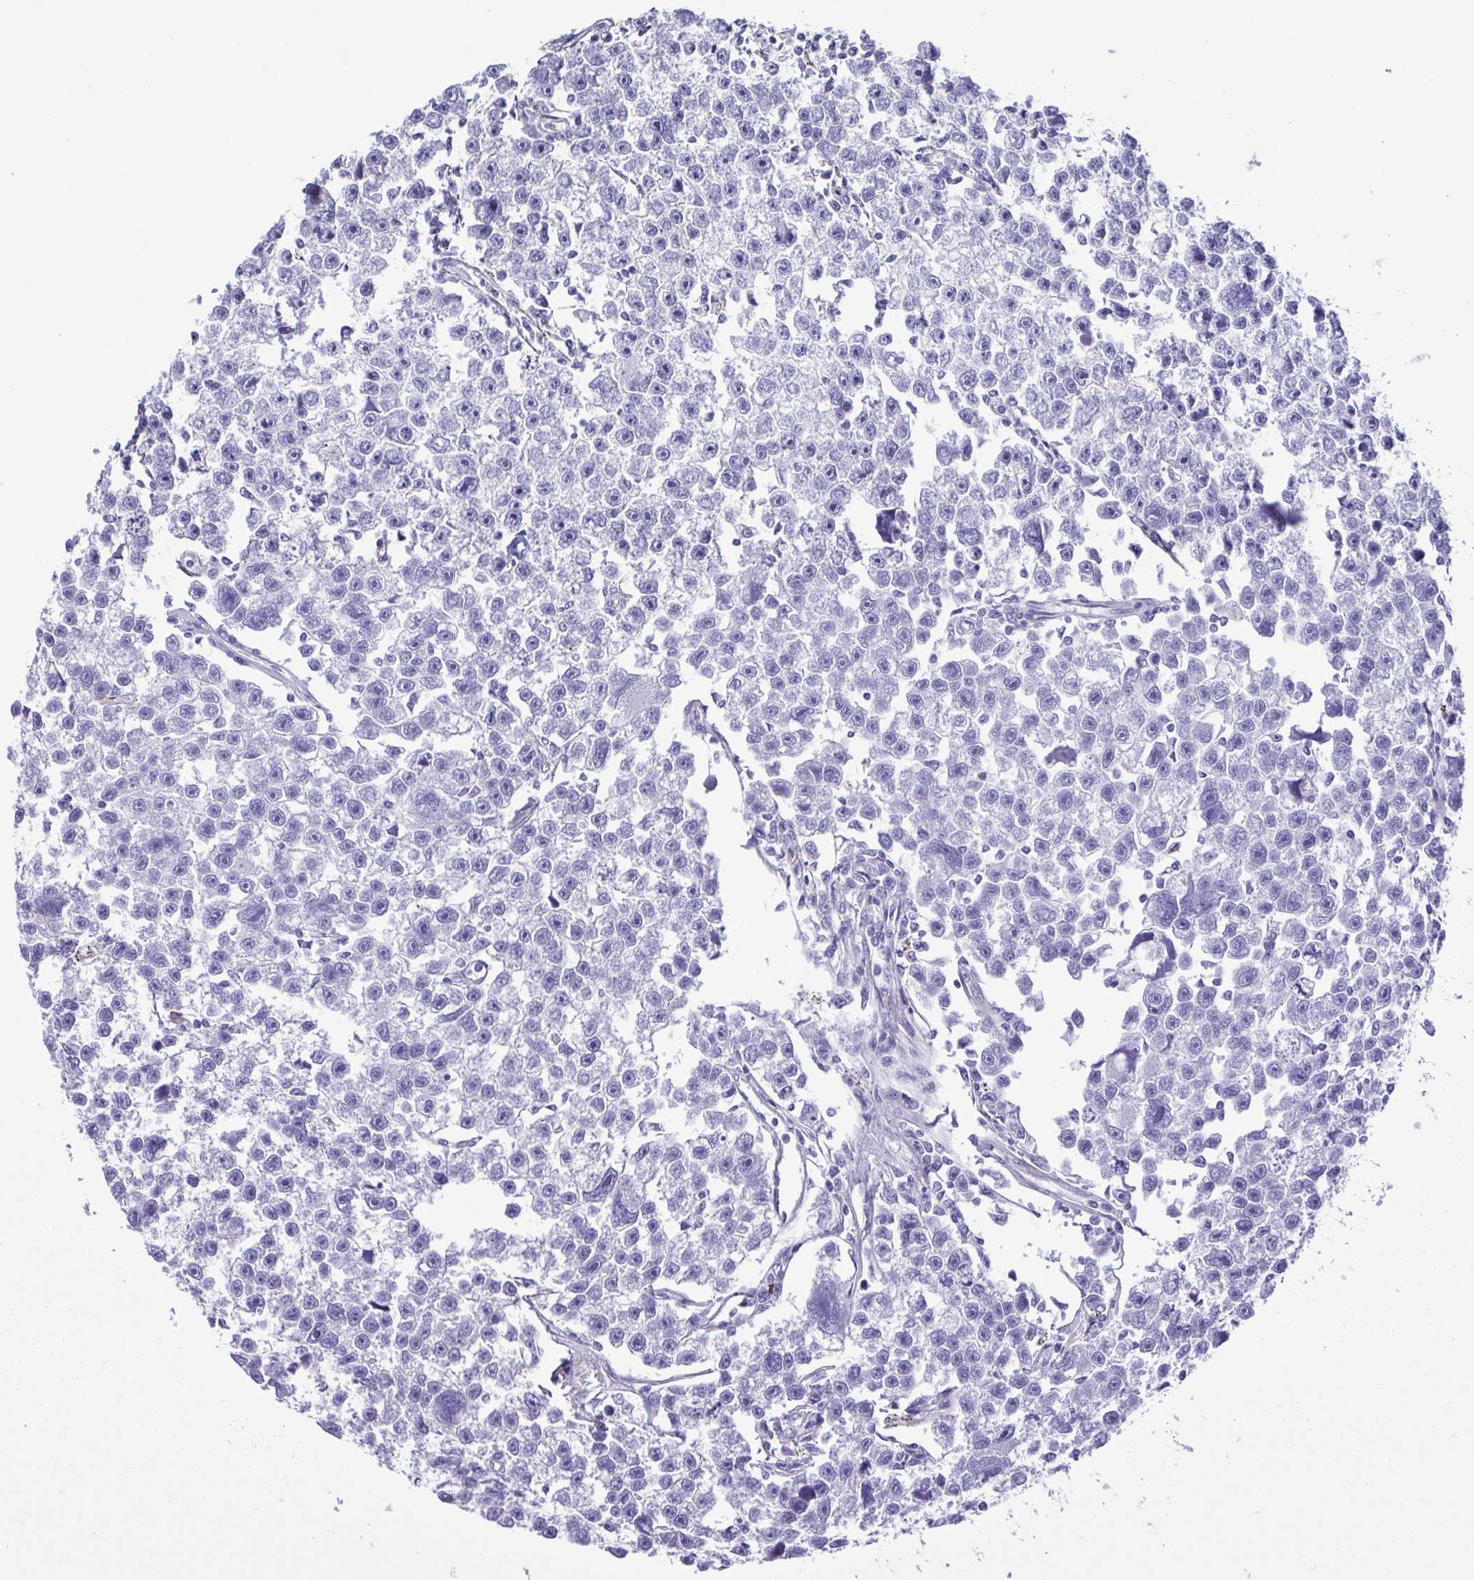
{"staining": {"intensity": "negative", "quantity": "none", "location": "none"}, "tissue": "testis cancer", "cell_type": "Tumor cells", "image_type": "cancer", "snomed": [{"axis": "morphology", "description": "Seminoma, NOS"}, {"axis": "topography", "description": "Testis"}], "caption": "Image shows no protein expression in tumor cells of testis seminoma tissue.", "gene": "FLT1", "patient": {"sex": "male", "age": 26}}